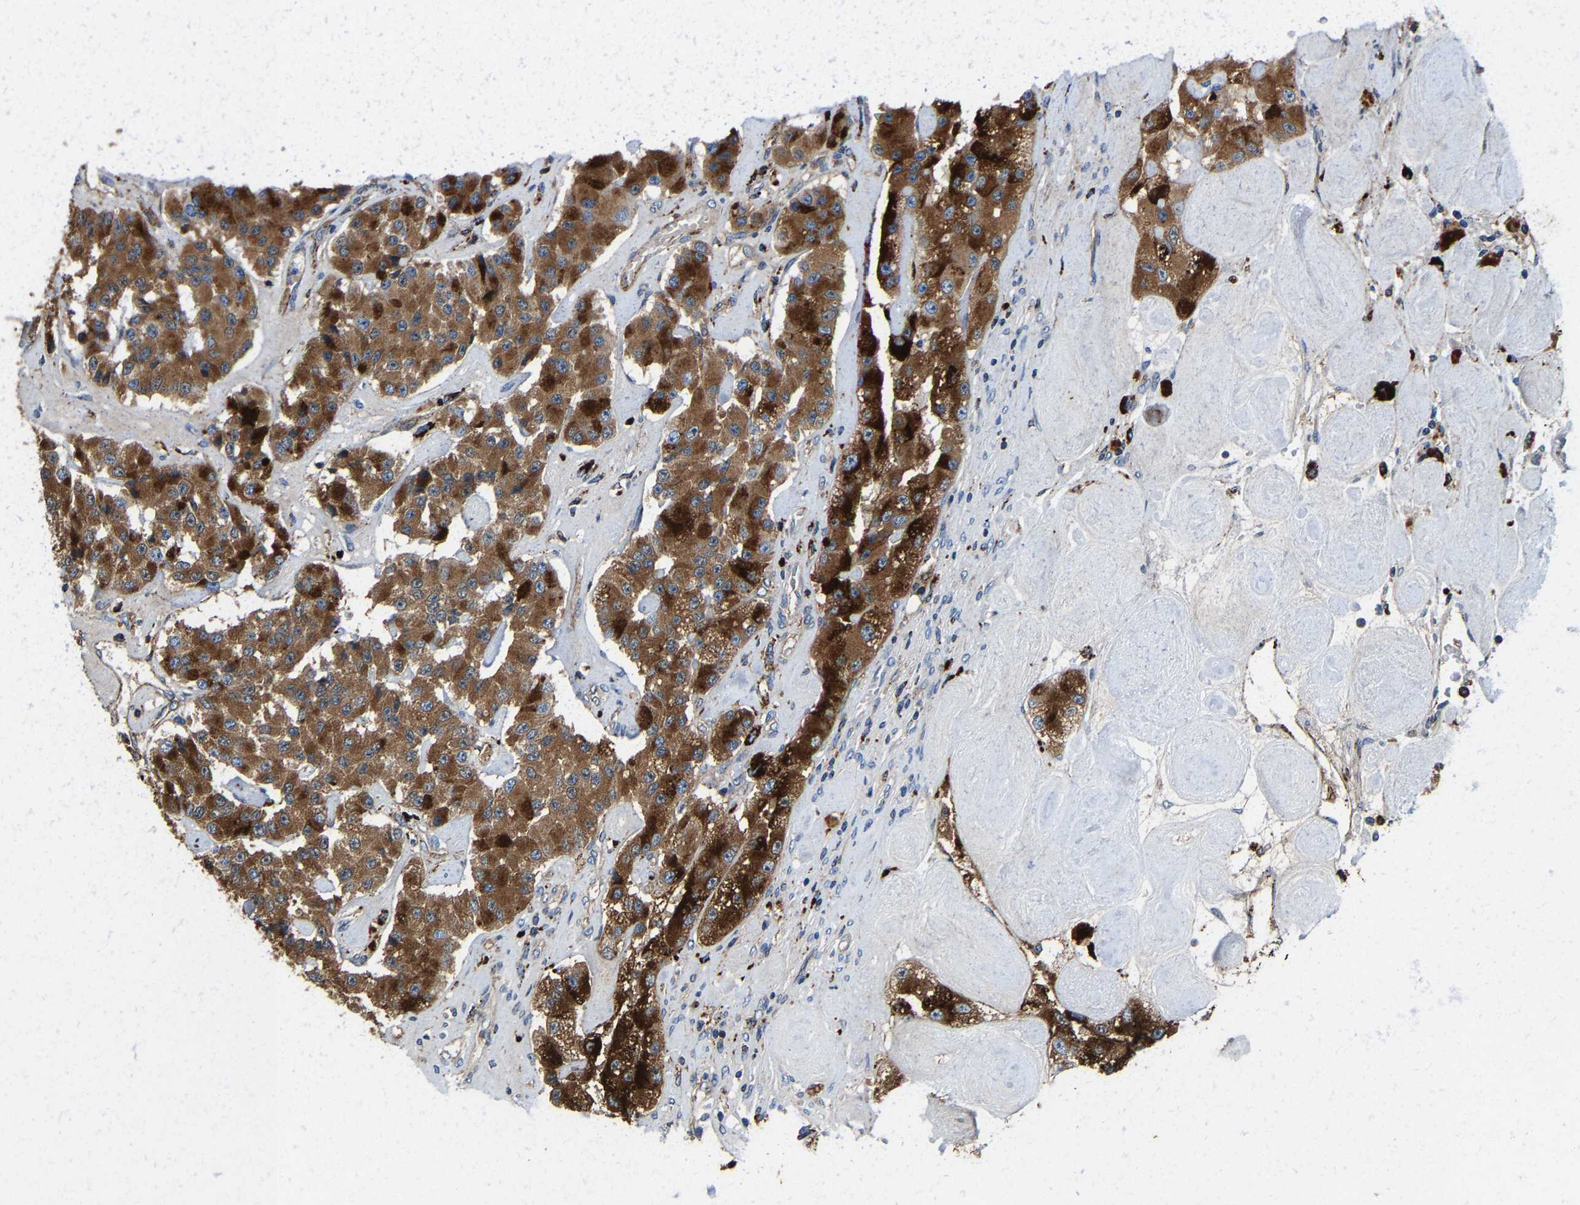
{"staining": {"intensity": "strong", "quantity": ">75%", "location": "cytoplasmic/membranous"}, "tissue": "carcinoid", "cell_type": "Tumor cells", "image_type": "cancer", "snomed": [{"axis": "morphology", "description": "Carcinoid, malignant, NOS"}, {"axis": "topography", "description": "Pancreas"}], "caption": "Human carcinoid stained with a brown dye exhibits strong cytoplasmic/membranous positive positivity in about >75% of tumor cells.", "gene": "DPP7", "patient": {"sex": "male", "age": 41}}